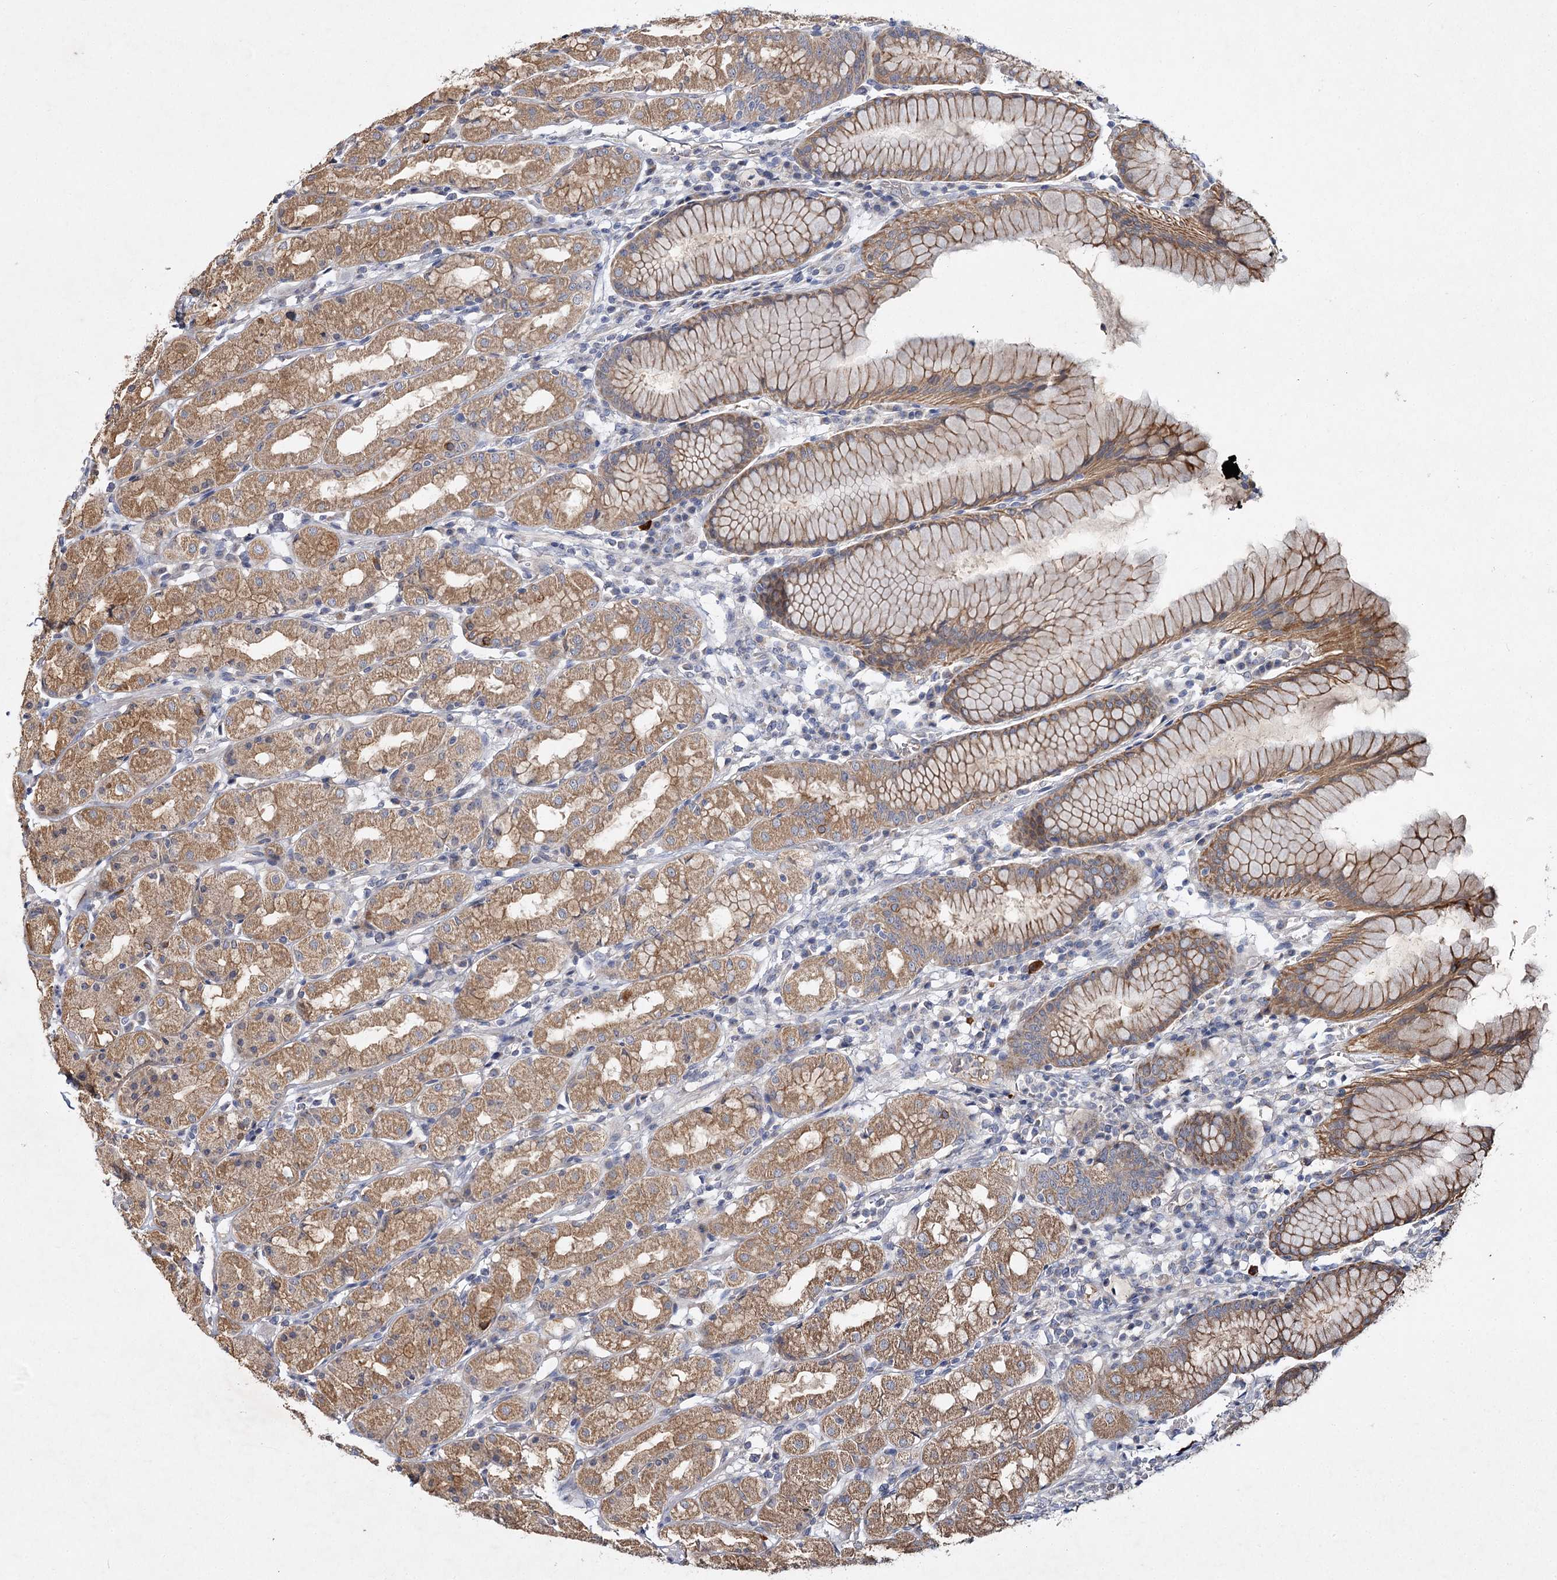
{"staining": {"intensity": "moderate", "quantity": ">75%", "location": "cytoplasmic/membranous"}, "tissue": "stomach", "cell_type": "Glandular cells", "image_type": "normal", "snomed": [{"axis": "morphology", "description": "Normal tissue, NOS"}, {"axis": "topography", "description": "Stomach, lower"}], "caption": "Human stomach stained with a brown dye shows moderate cytoplasmic/membranous positive positivity in approximately >75% of glandular cells.", "gene": "MFN1", "patient": {"sex": "female", "age": 56}}